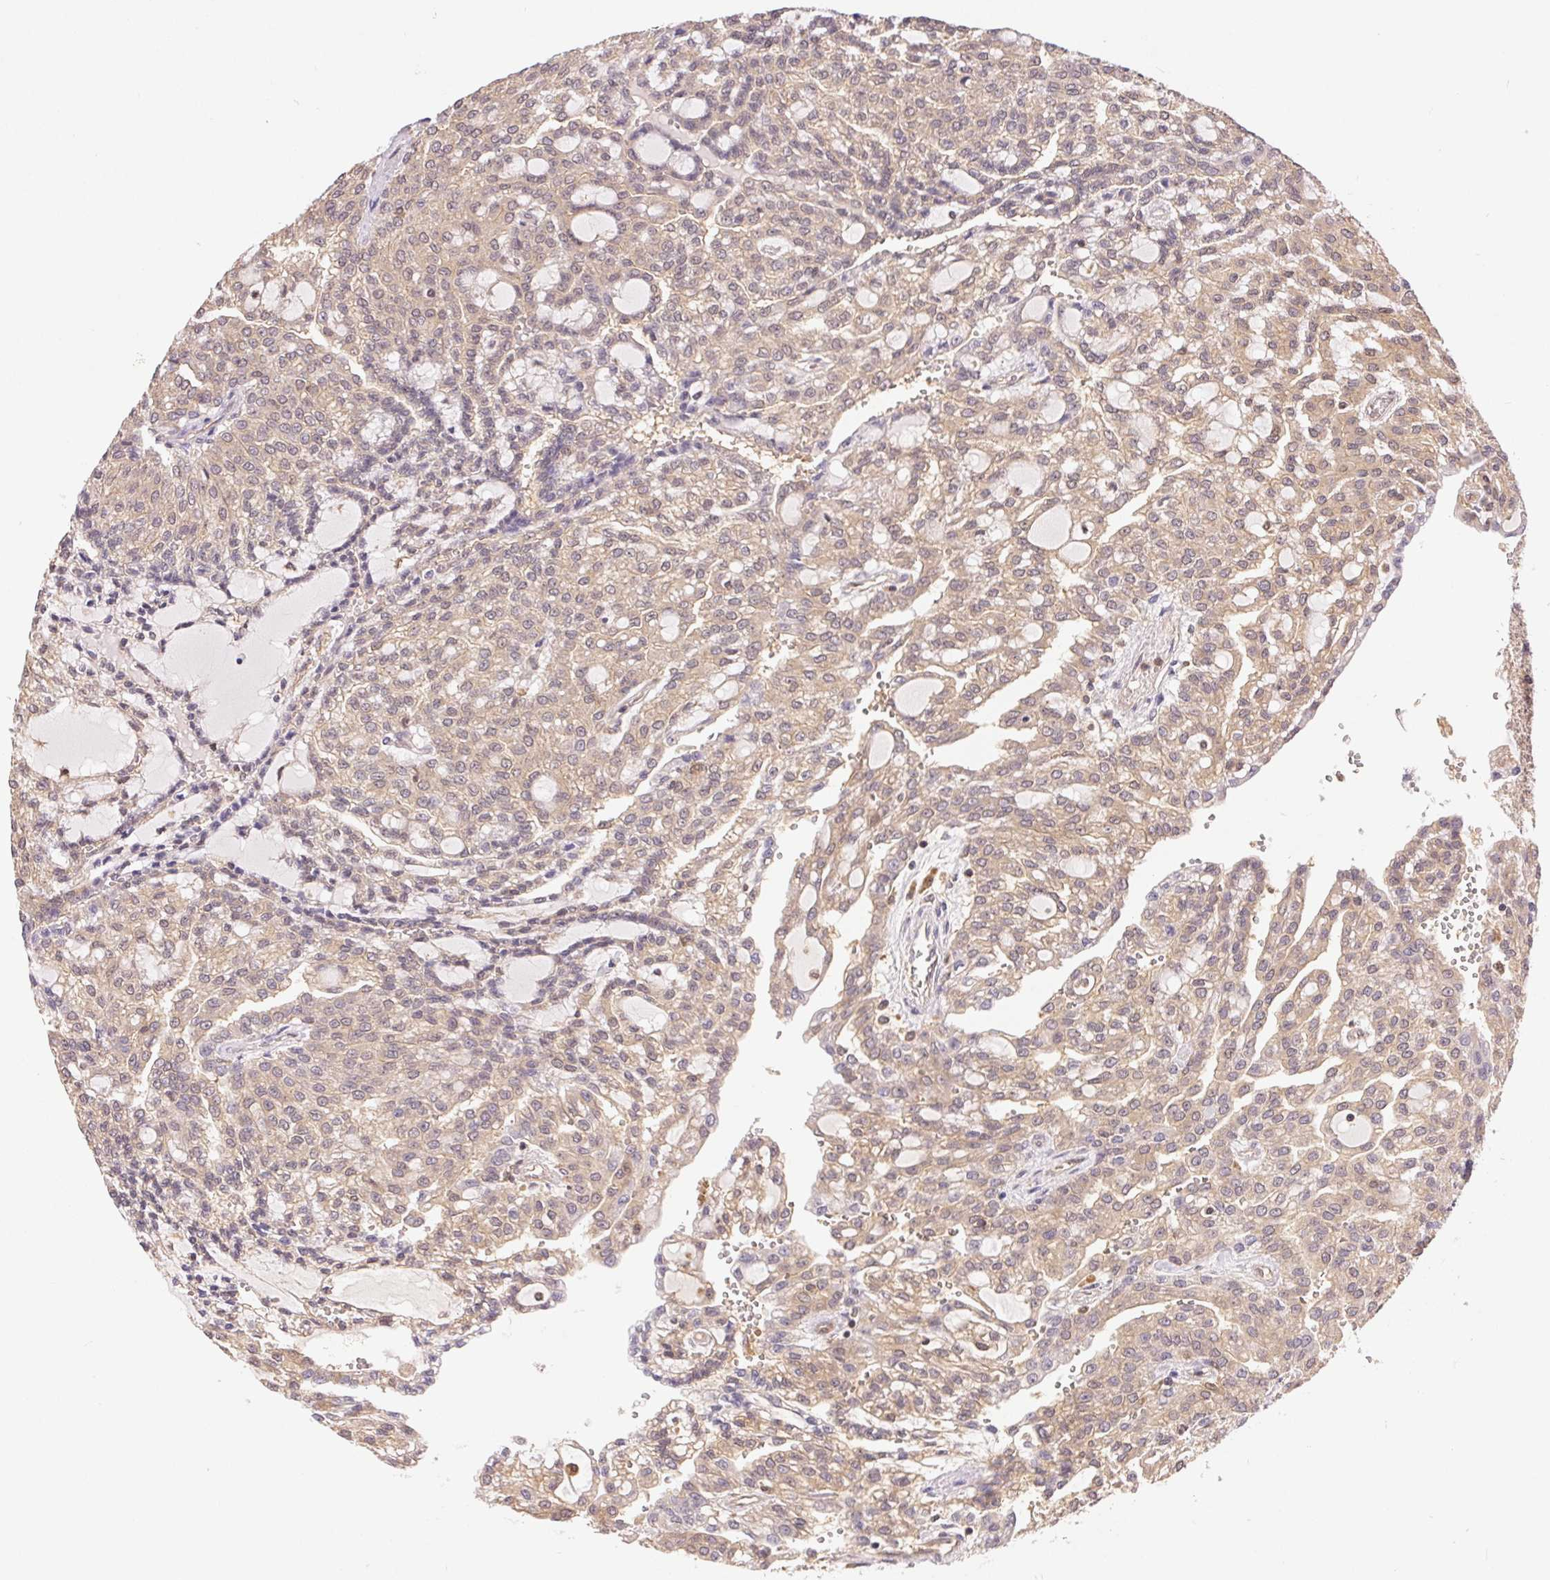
{"staining": {"intensity": "weak", "quantity": ">75%", "location": "cytoplasmic/membranous"}, "tissue": "renal cancer", "cell_type": "Tumor cells", "image_type": "cancer", "snomed": [{"axis": "morphology", "description": "Adenocarcinoma, NOS"}, {"axis": "topography", "description": "Kidney"}], "caption": "IHC image of neoplastic tissue: human renal cancer (adenocarcinoma) stained using immunohistochemistry exhibits low levels of weak protein expression localized specifically in the cytoplasmic/membranous of tumor cells, appearing as a cytoplasmic/membranous brown color.", "gene": "GDI2", "patient": {"sex": "male", "age": 63}}